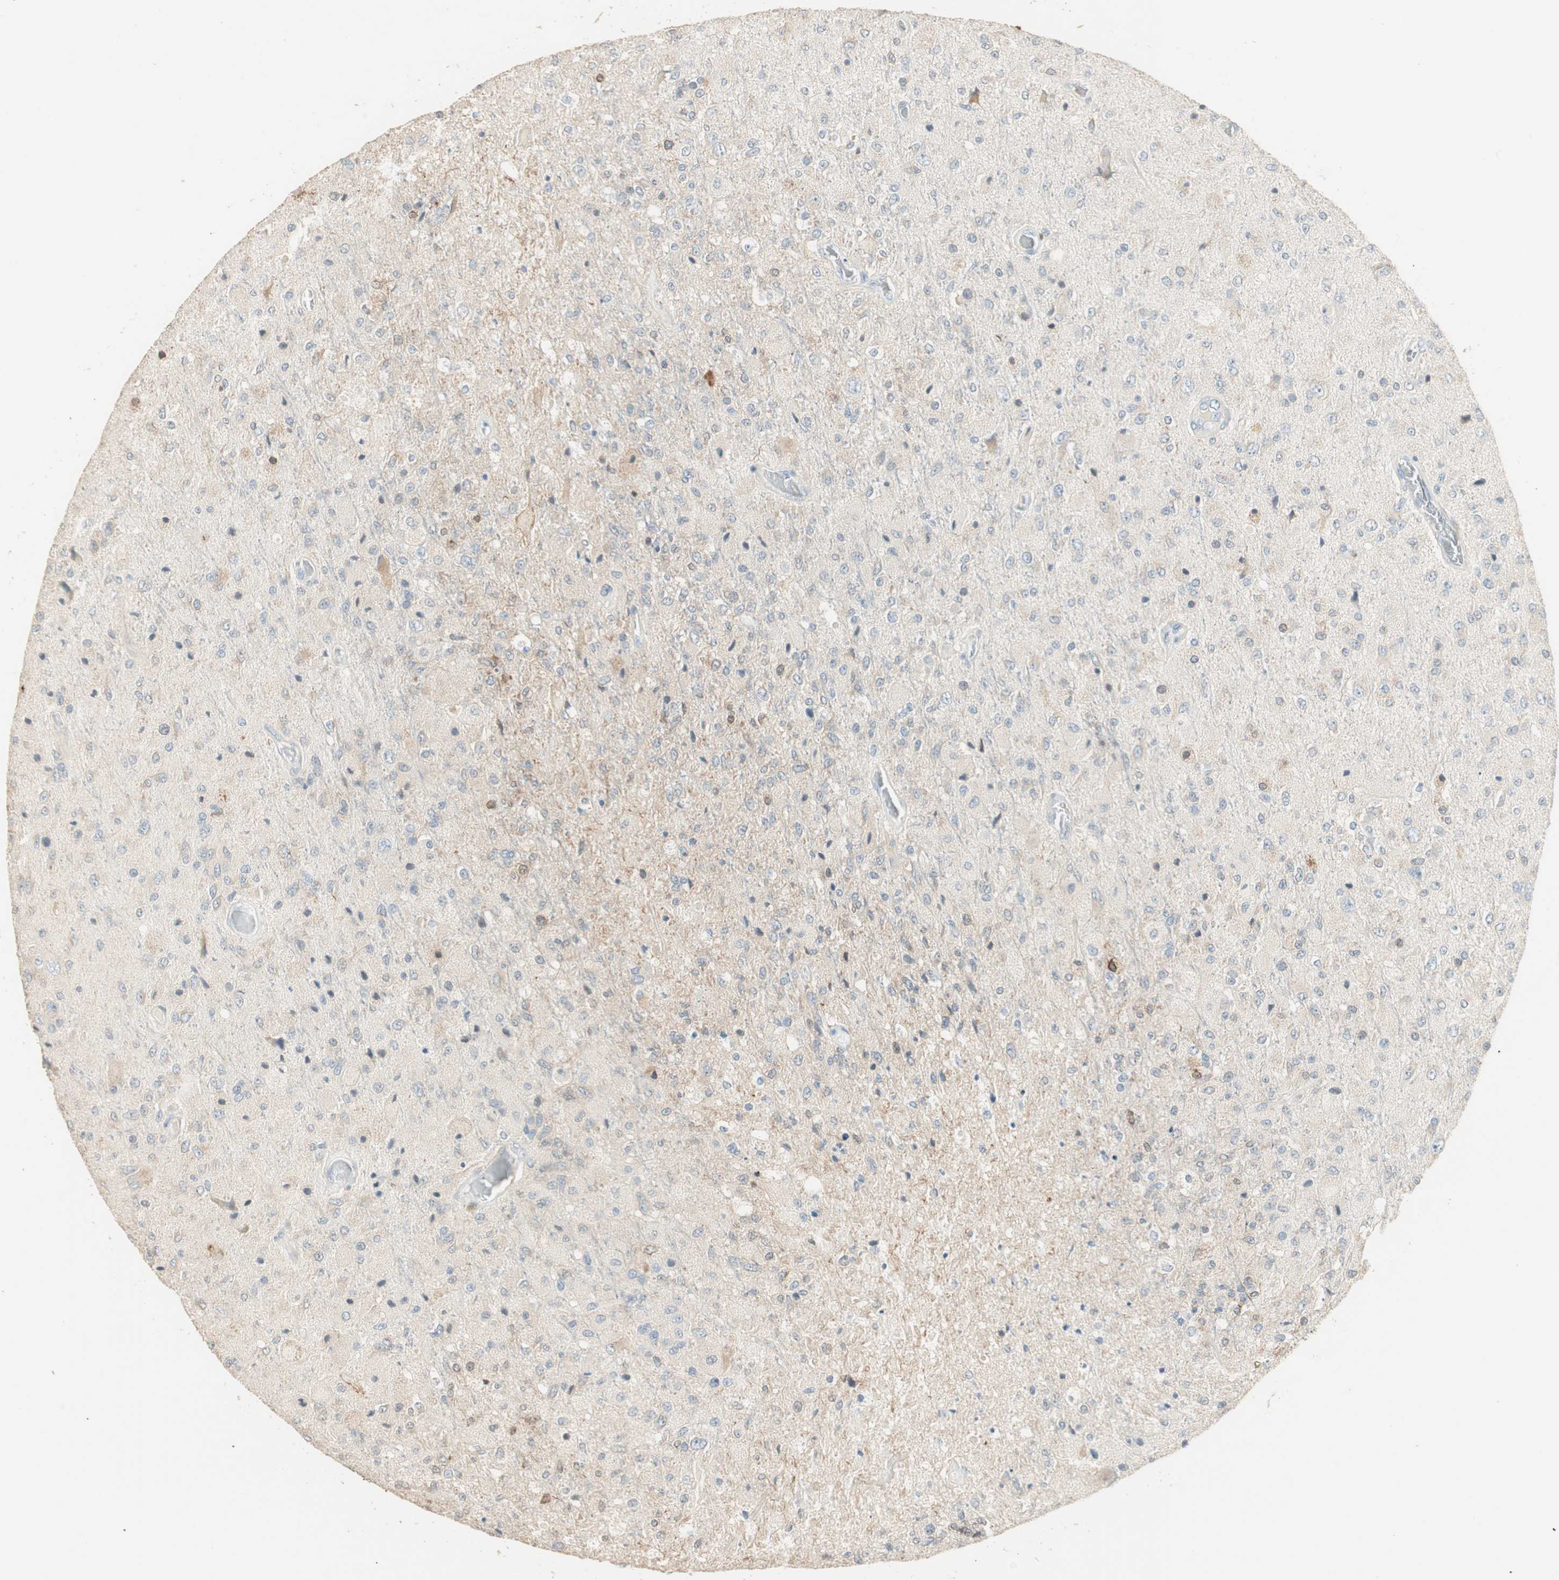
{"staining": {"intensity": "weak", "quantity": "25%-75%", "location": "cytoplasmic/membranous"}, "tissue": "glioma", "cell_type": "Tumor cells", "image_type": "cancer", "snomed": [{"axis": "morphology", "description": "Normal tissue, NOS"}, {"axis": "morphology", "description": "Glioma, malignant, High grade"}, {"axis": "topography", "description": "Cerebral cortex"}], "caption": "Weak cytoplasmic/membranous protein positivity is appreciated in approximately 25%-75% of tumor cells in malignant high-grade glioma.", "gene": "TASOR", "patient": {"sex": "male", "age": 77}}